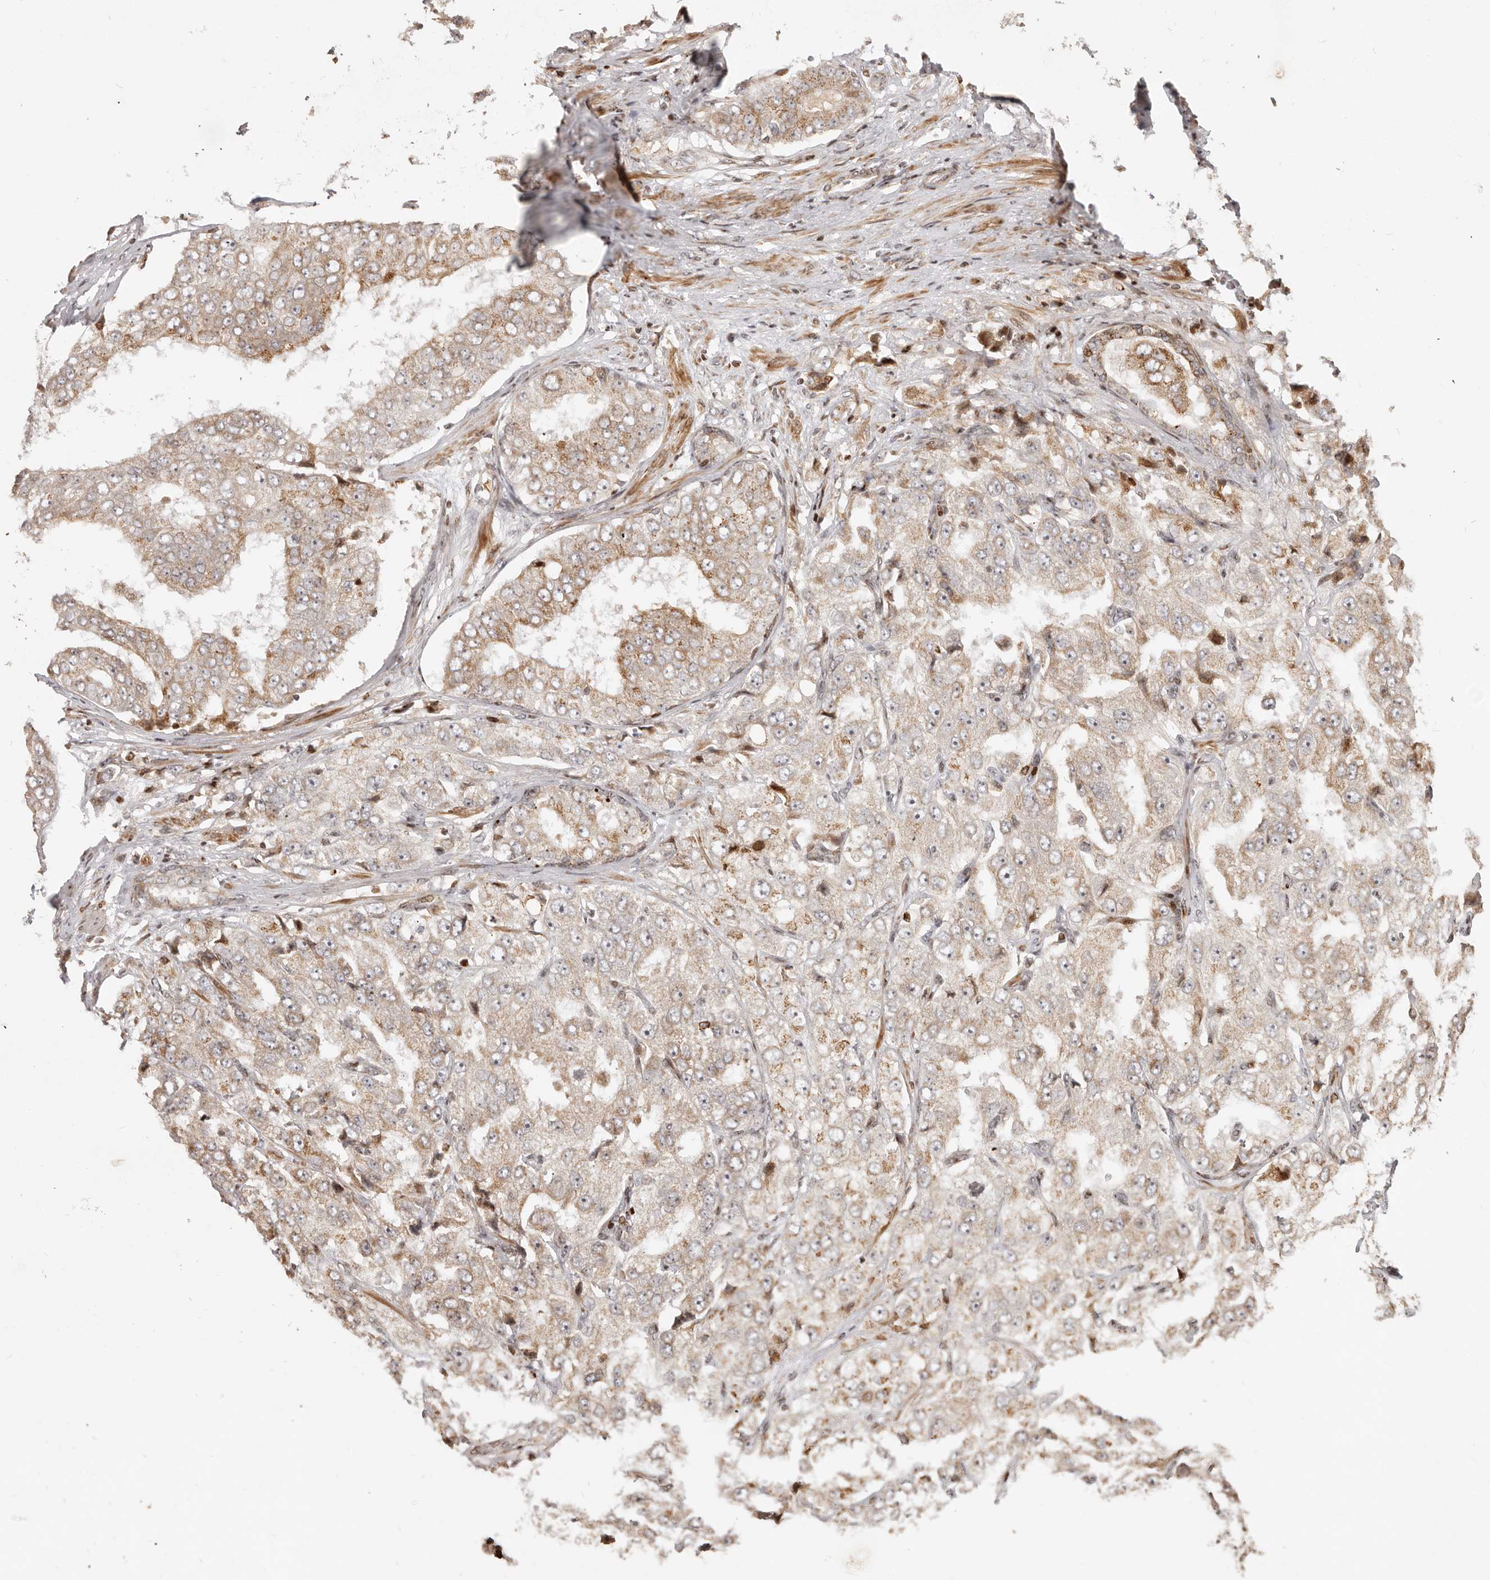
{"staining": {"intensity": "weak", "quantity": ">75%", "location": "cytoplasmic/membranous"}, "tissue": "prostate cancer", "cell_type": "Tumor cells", "image_type": "cancer", "snomed": [{"axis": "morphology", "description": "Adenocarcinoma, High grade"}, {"axis": "topography", "description": "Prostate"}], "caption": "This is a histology image of immunohistochemistry (IHC) staining of prostate cancer (adenocarcinoma (high-grade)), which shows weak positivity in the cytoplasmic/membranous of tumor cells.", "gene": "TRIM4", "patient": {"sex": "male", "age": 58}}